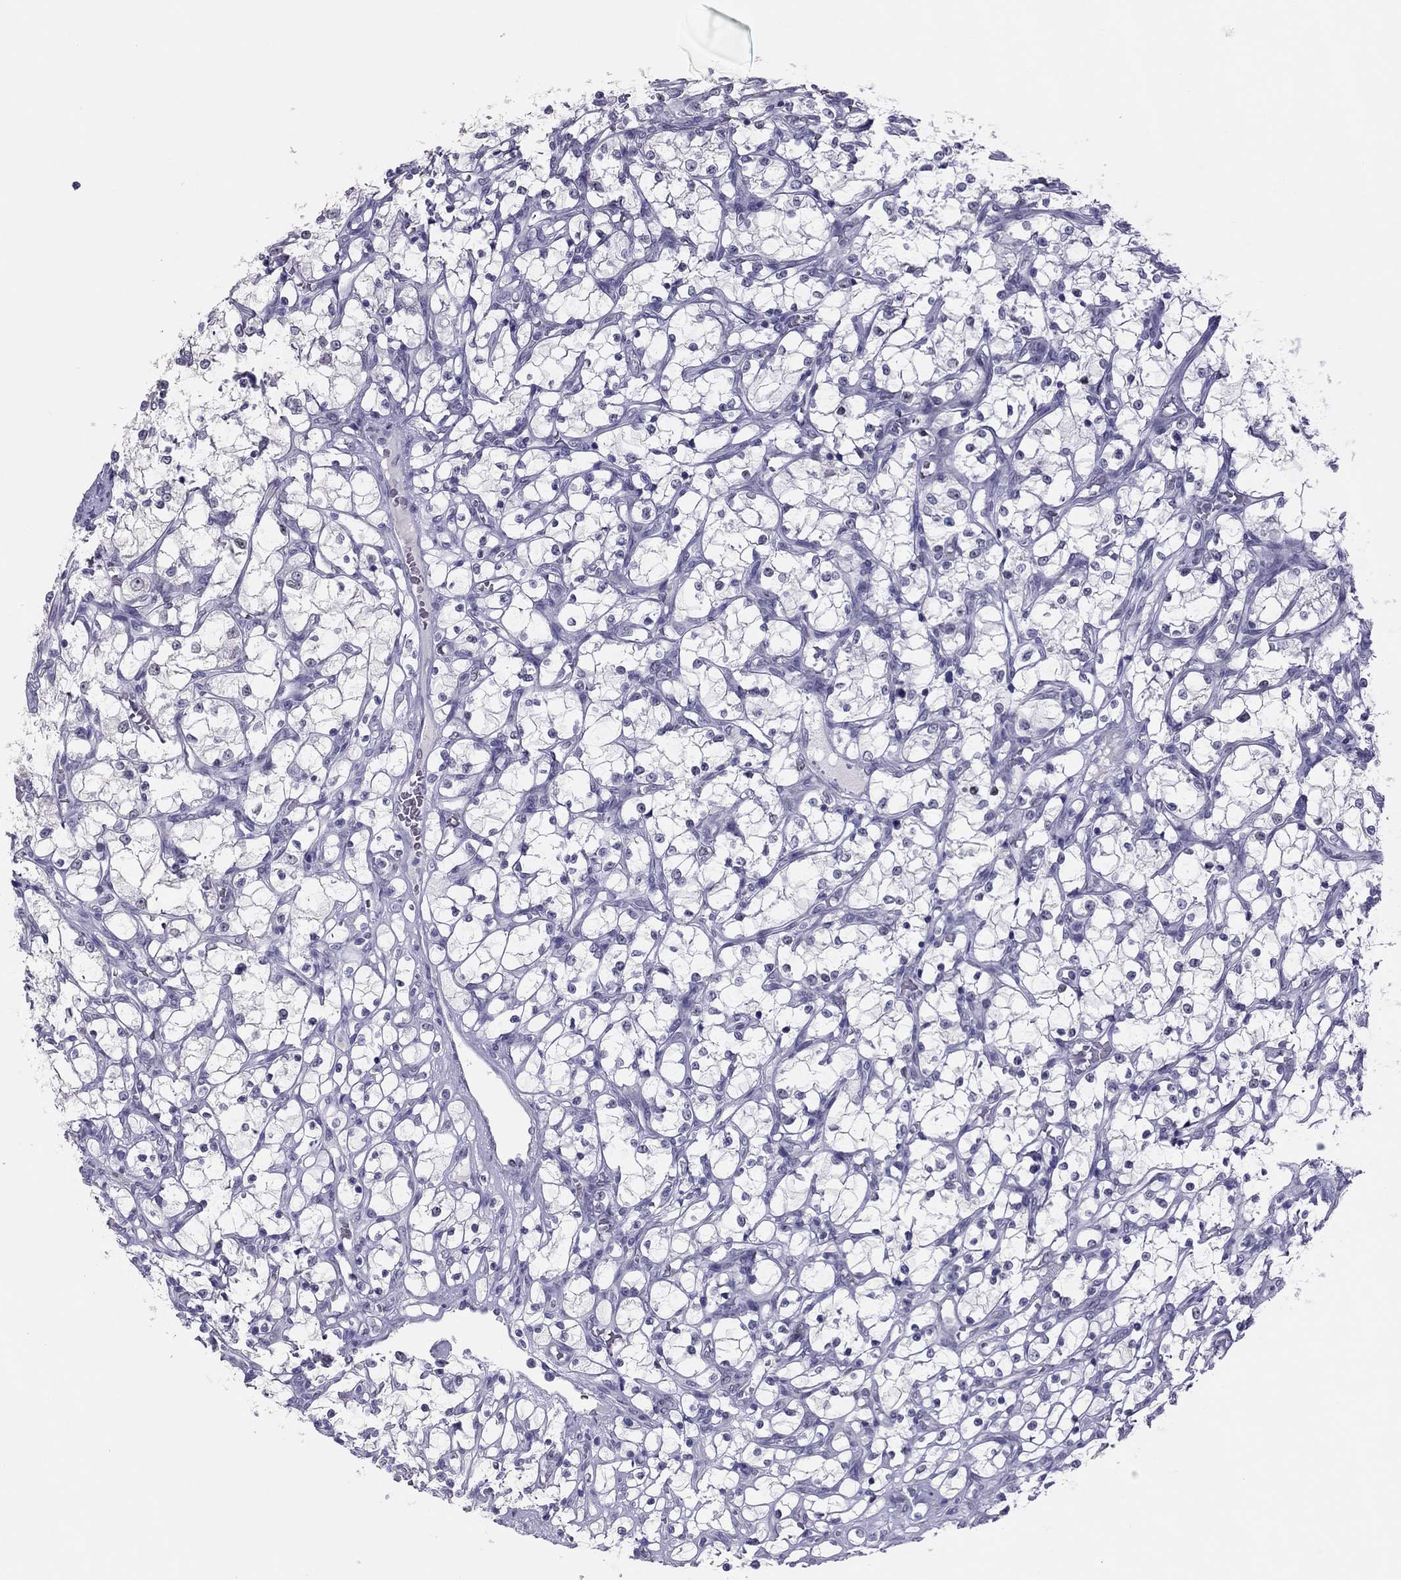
{"staining": {"intensity": "negative", "quantity": "none", "location": "none"}, "tissue": "renal cancer", "cell_type": "Tumor cells", "image_type": "cancer", "snomed": [{"axis": "morphology", "description": "Adenocarcinoma, NOS"}, {"axis": "topography", "description": "Kidney"}], "caption": "Tumor cells are negative for brown protein staining in renal cancer. (DAB immunohistochemistry (IHC), high magnification).", "gene": "PHOX2A", "patient": {"sex": "female", "age": 69}}